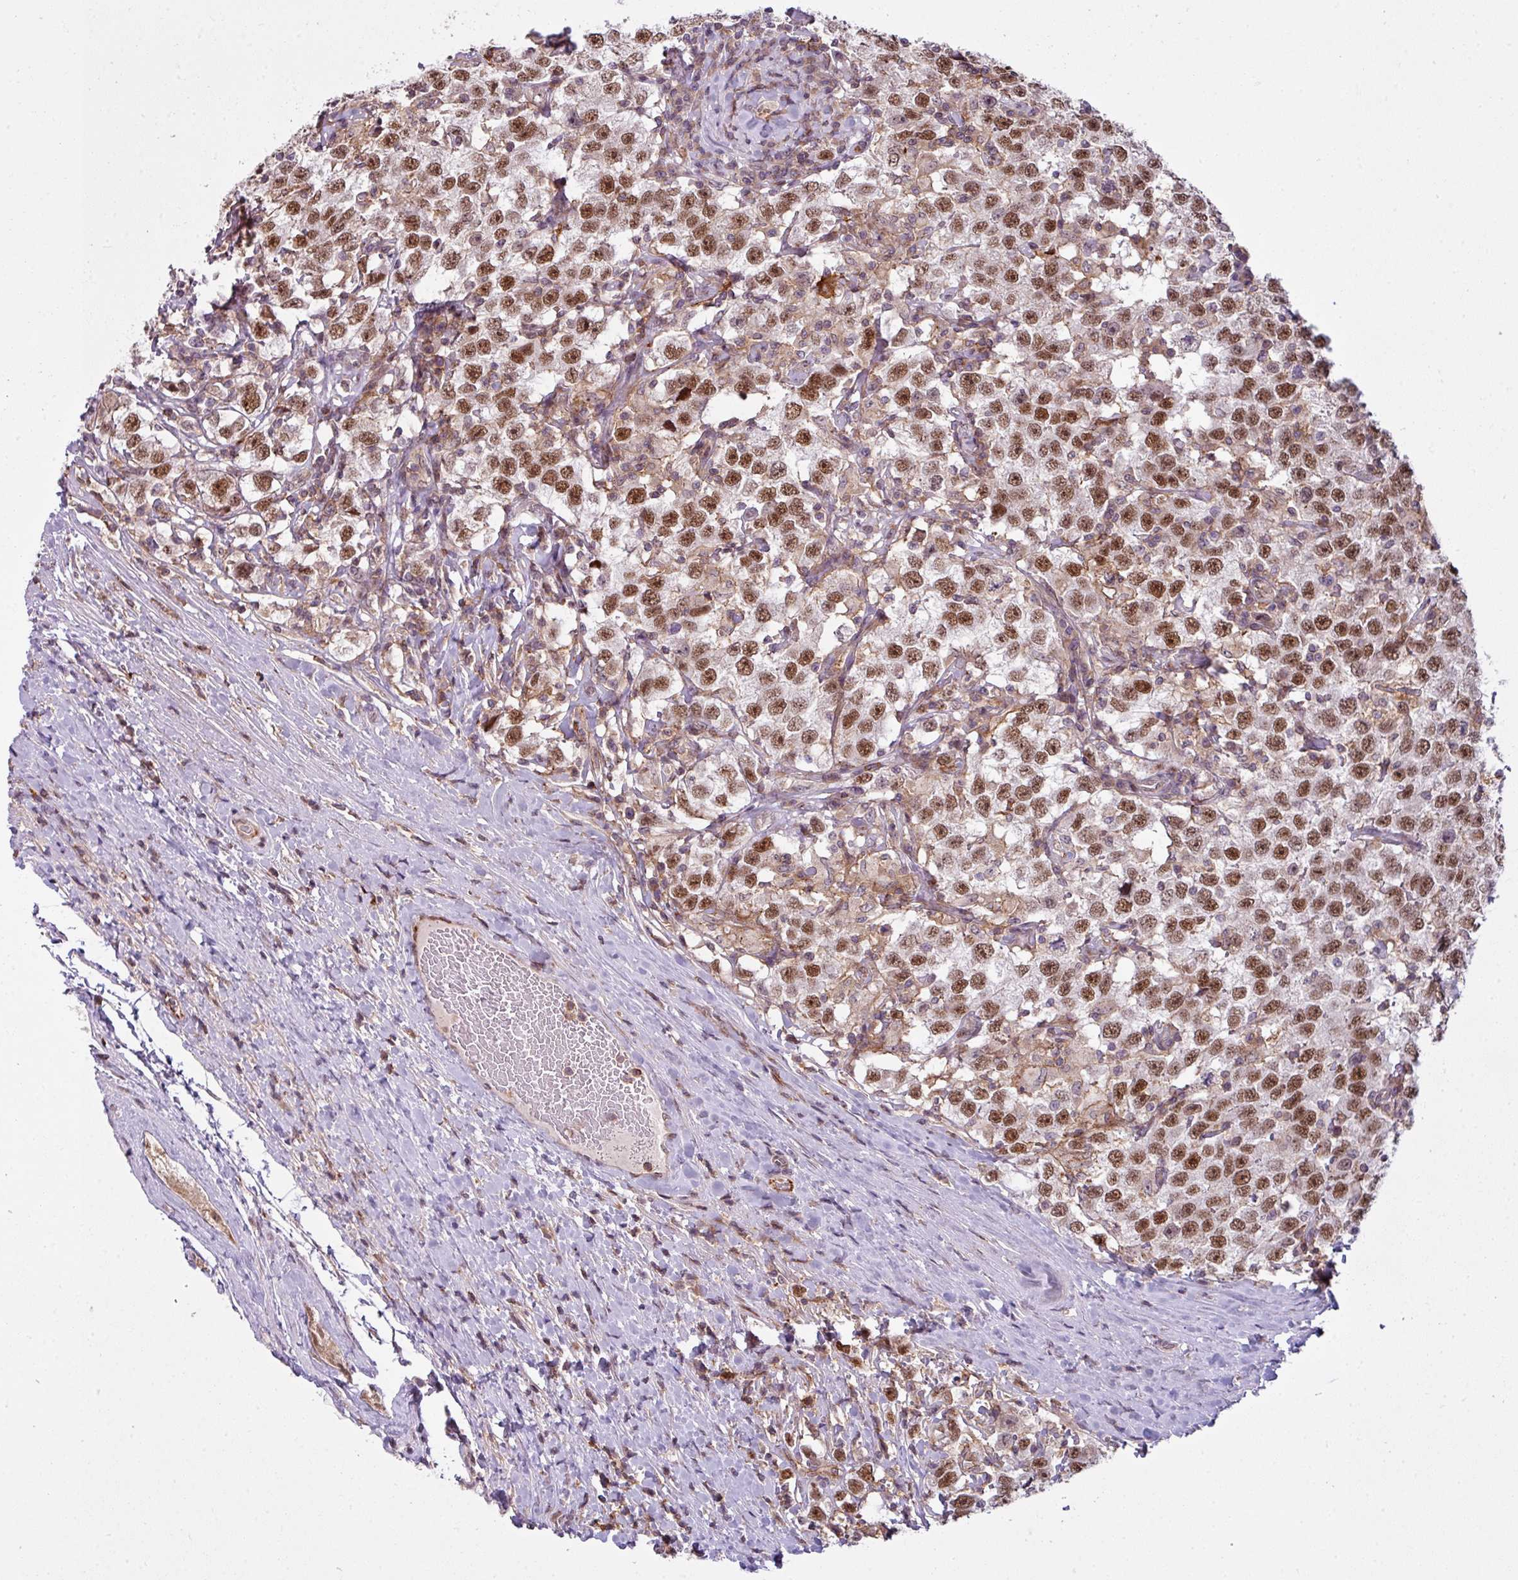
{"staining": {"intensity": "moderate", "quantity": "25%-75%", "location": "nuclear"}, "tissue": "testis cancer", "cell_type": "Tumor cells", "image_type": "cancer", "snomed": [{"axis": "morphology", "description": "Seminoma, NOS"}, {"axis": "topography", "description": "Testis"}], "caption": "Immunohistochemistry micrograph of testis cancer stained for a protein (brown), which exhibits medium levels of moderate nuclear expression in about 25%-75% of tumor cells.", "gene": "ZC2HC1C", "patient": {"sex": "male", "age": 41}}